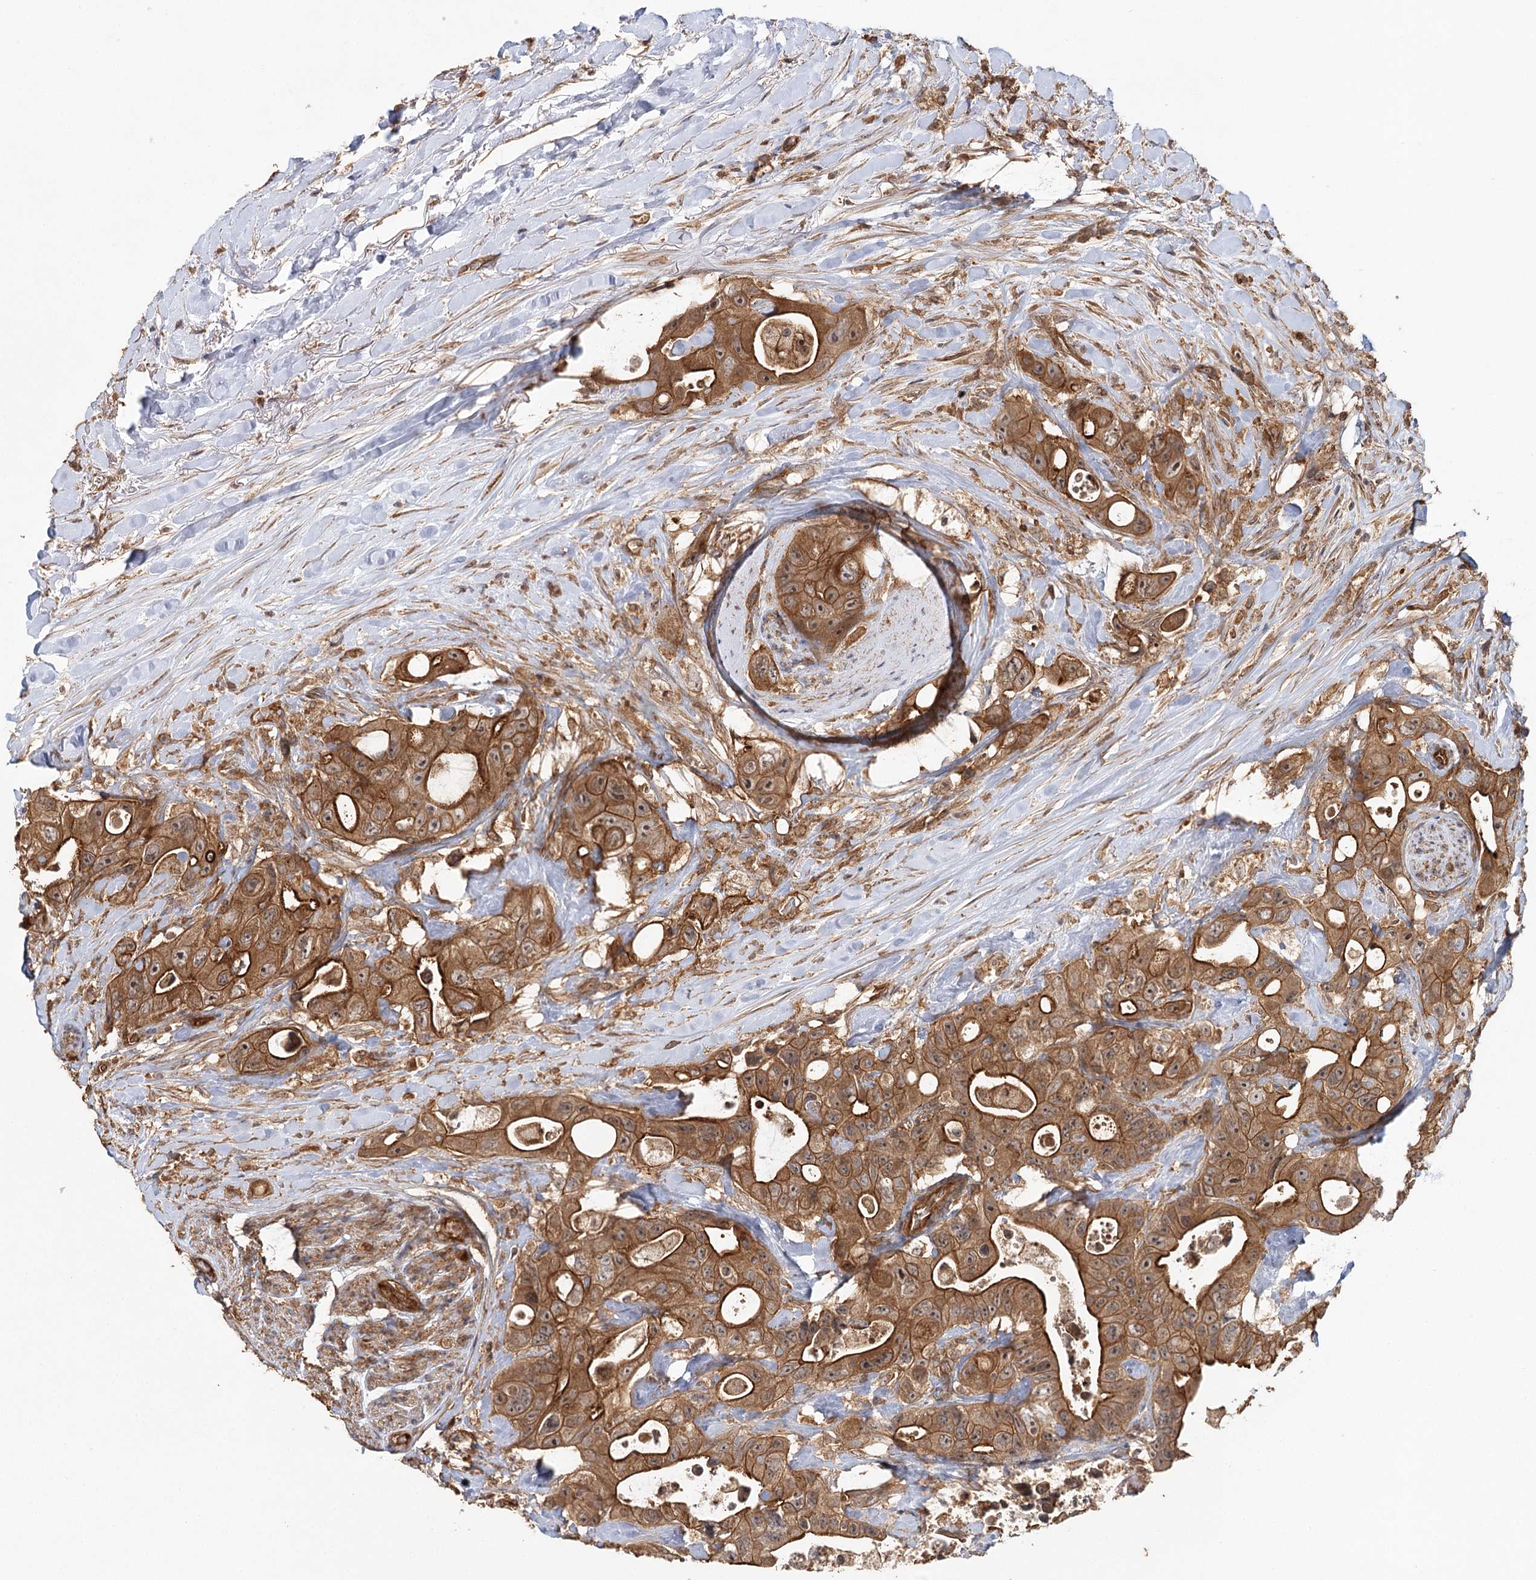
{"staining": {"intensity": "moderate", "quantity": ">75%", "location": "cytoplasmic/membranous,nuclear"}, "tissue": "colorectal cancer", "cell_type": "Tumor cells", "image_type": "cancer", "snomed": [{"axis": "morphology", "description": "Adenocarcinoma, NOS"}, {"axis": "topography", "description": "Colon"}], "caption": "DAB (3,3'-diaminobenzidine) immunohistochemical staining of human colorectal adenocarcinoma reveals moderate cytoplasmic/membranous and nuclear protein expression in about >75% of tumor cells.", "gene": "BCR", "patient": {"sex": "female", "age": 46}}